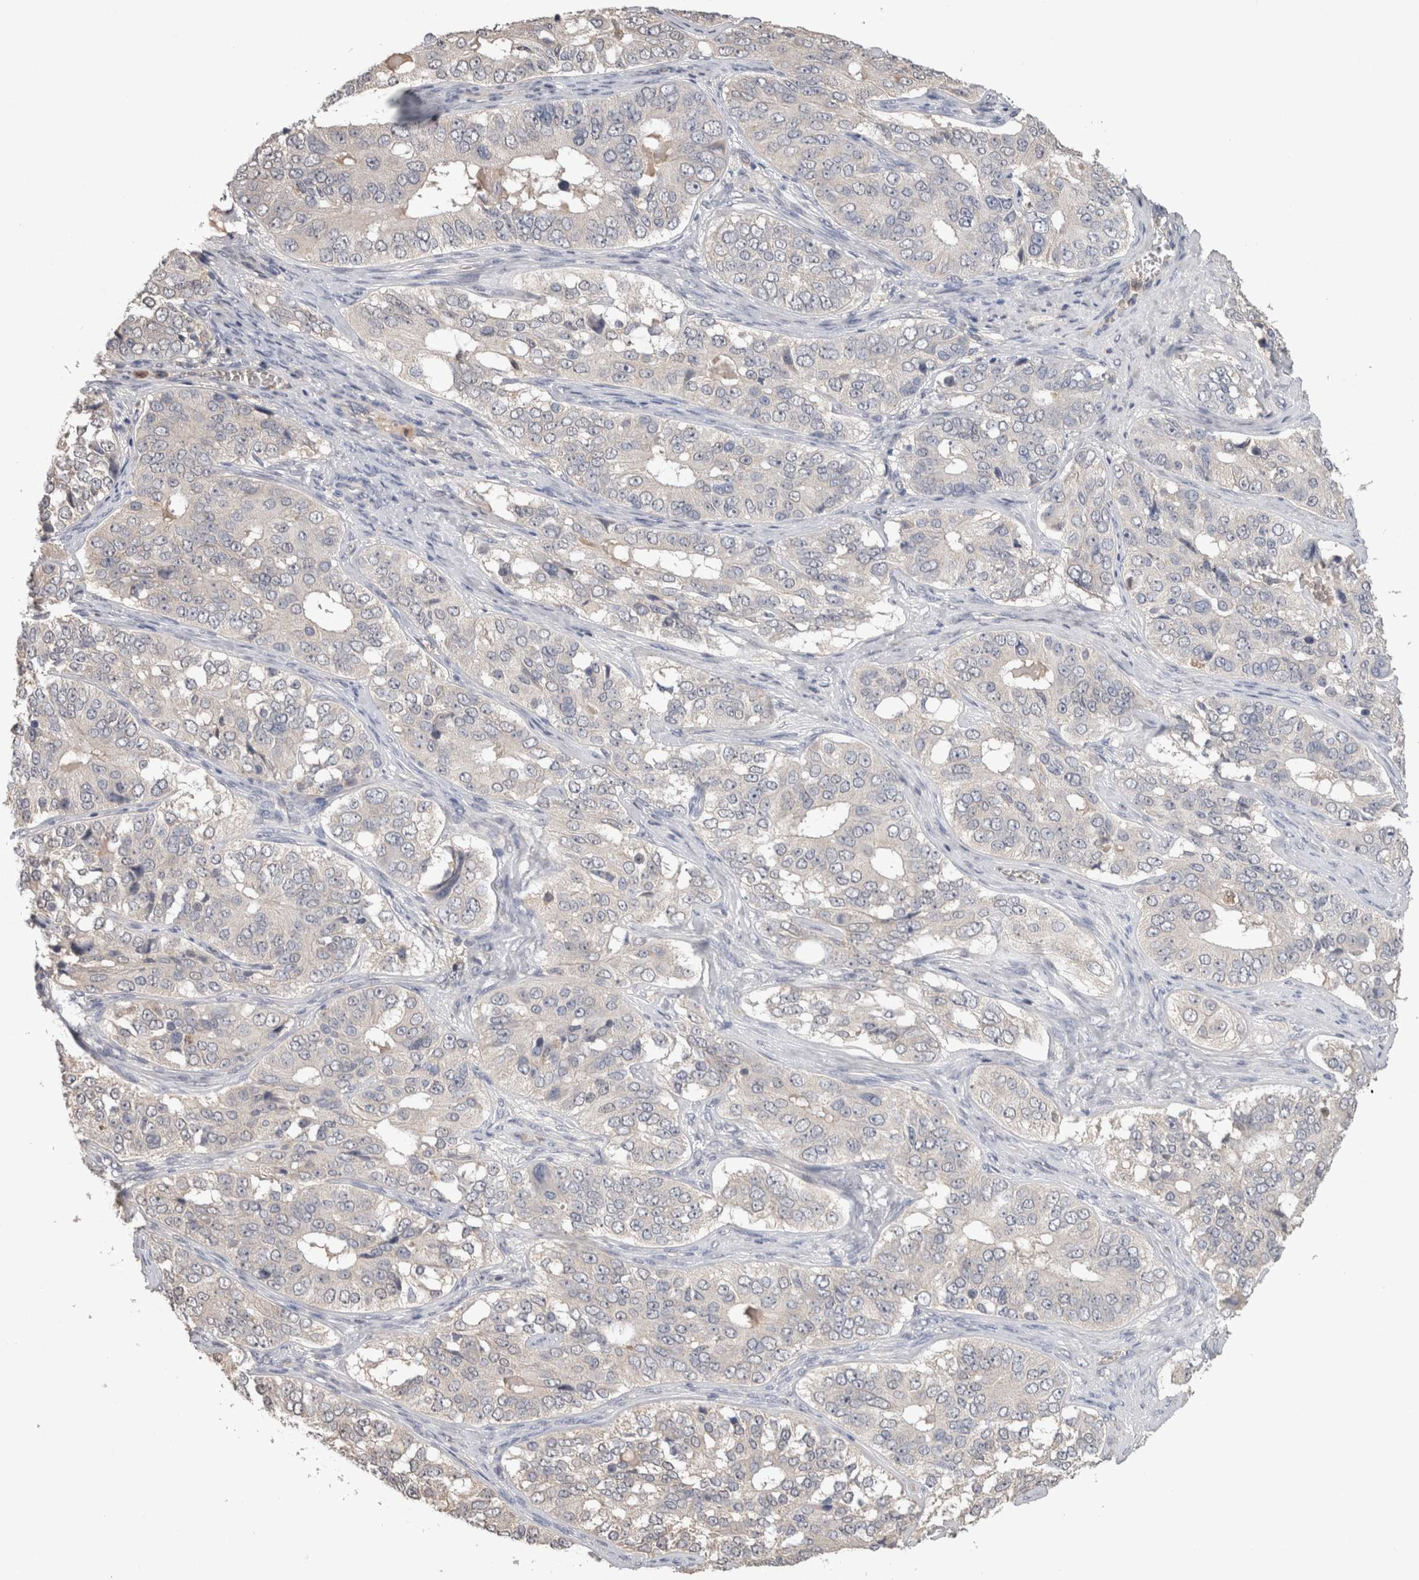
{"staining": {"intensity": "negative", "quantity": "none", "location": "none"}, "tissue": "ovarian cancer", "cell_type": "Tumor cells", "image_type": "cancer", "snomed": [{"axis": "morphology", "description": "Carcinoma, endometroid"}, {"axis": "topography", "description": "Ovary"}], "caption": "Tumor cells are negative for protein expression in human endometroid carcinoma (ovarian).", "gene": "FABP7", "patient": {"sex": "female", "age": 51}}